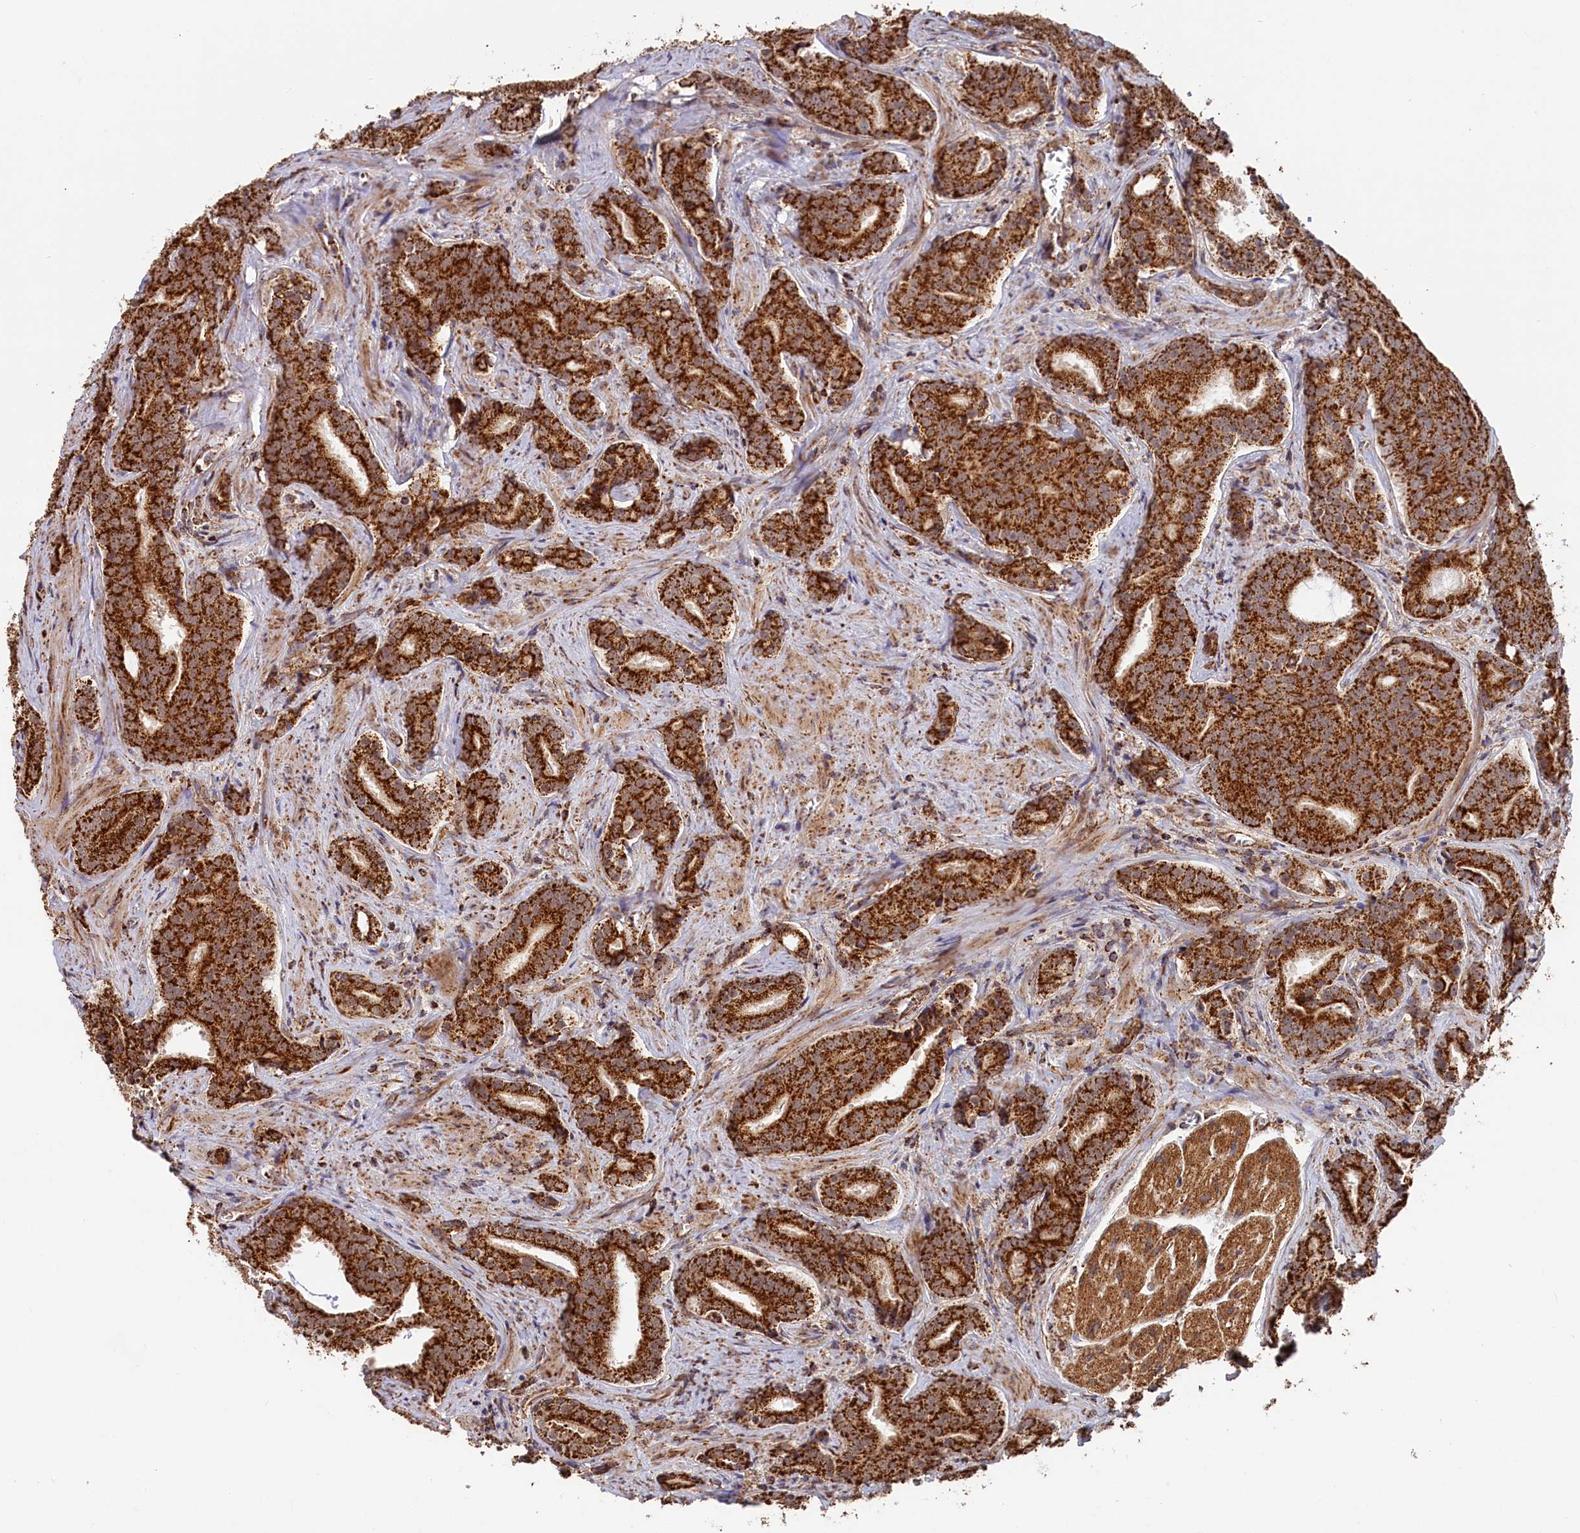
{"staining": {"intensity": "strong", "quantity": ">75%", "location": "cytoplasmic/membranous"}, "tissue": "prostate cancer", "cell_type": "Tumor cells", "image_type": "cancer", "snomed": [{"axis": "morphology", "description": "Adenocarcinoma, High grade"}, {"axis": "topography", "description": "Prostate"}], "caption": "This histopathology image demonstrates adenocarcinoma (high-grade) (prostate) stained with immunohistochemistry to label a protein in brown. The cytoplasmic/membranous of tumor cells show strong positivity for the protein. Nuclei are counter-stained blue.", "gene": "MACROD1", "patient": {"sex": "male", "age": 55}}